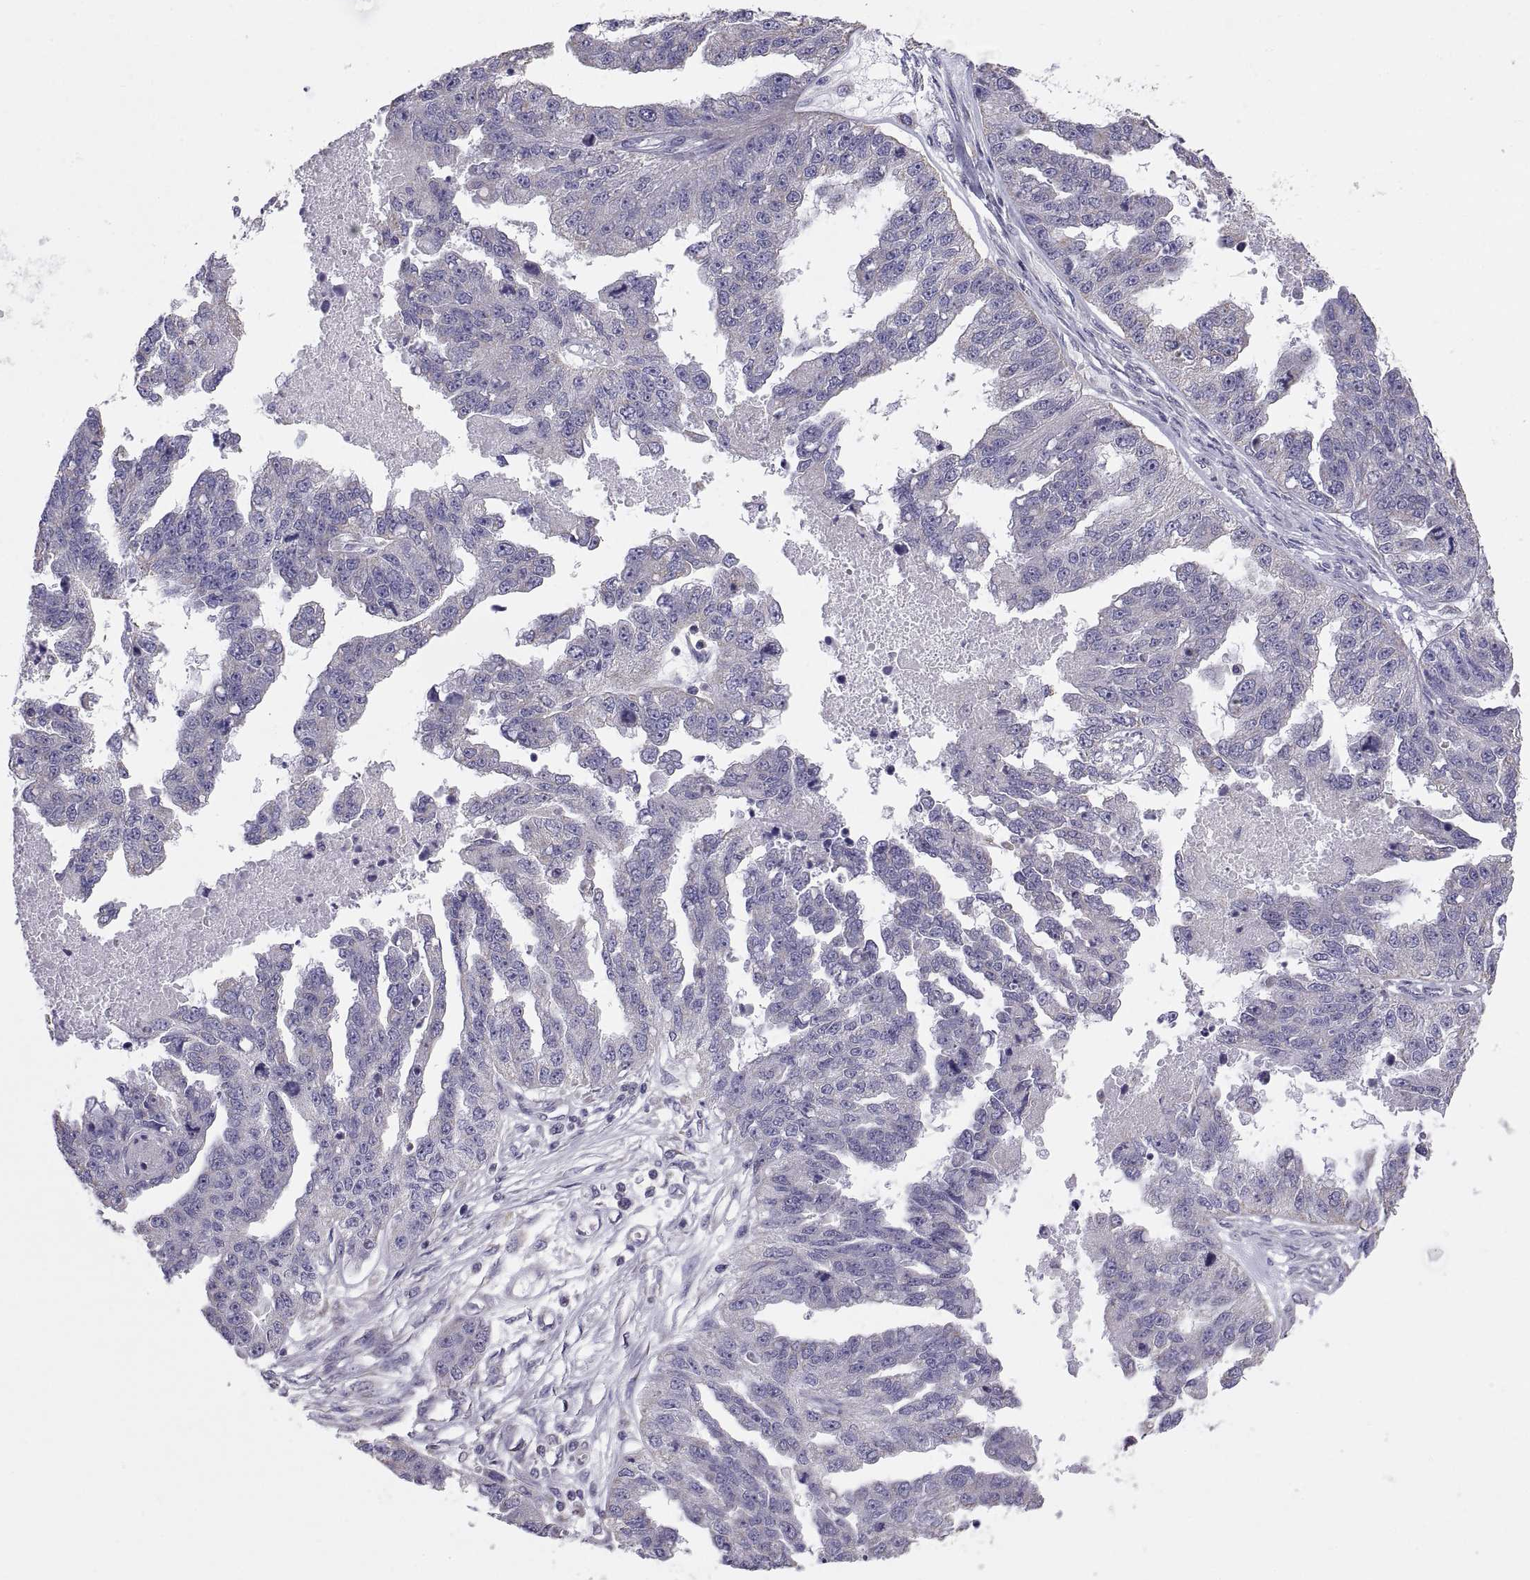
{"staining": {"intensity": "negative", "quantity": "none", "location": "none"}, "tissue": "ovarian cancer", "cell_type": "Tumor cells", "image_type": "cancer", "snomed": [{"axis": "morphology", "description": "Cystadenocarcinoma, serous, NOS"}, {"axis": "topography", "description": "Ovary"}], "caption": "DAB (3,3'-diaminobenzidine) immunohistochemical staining of ovarian cancer (serous cystadenocarcinoma) shows no significant positivity in tumor cells.", "gene": "TNNC1", "patient": {"sex": "female", "age": 58}}